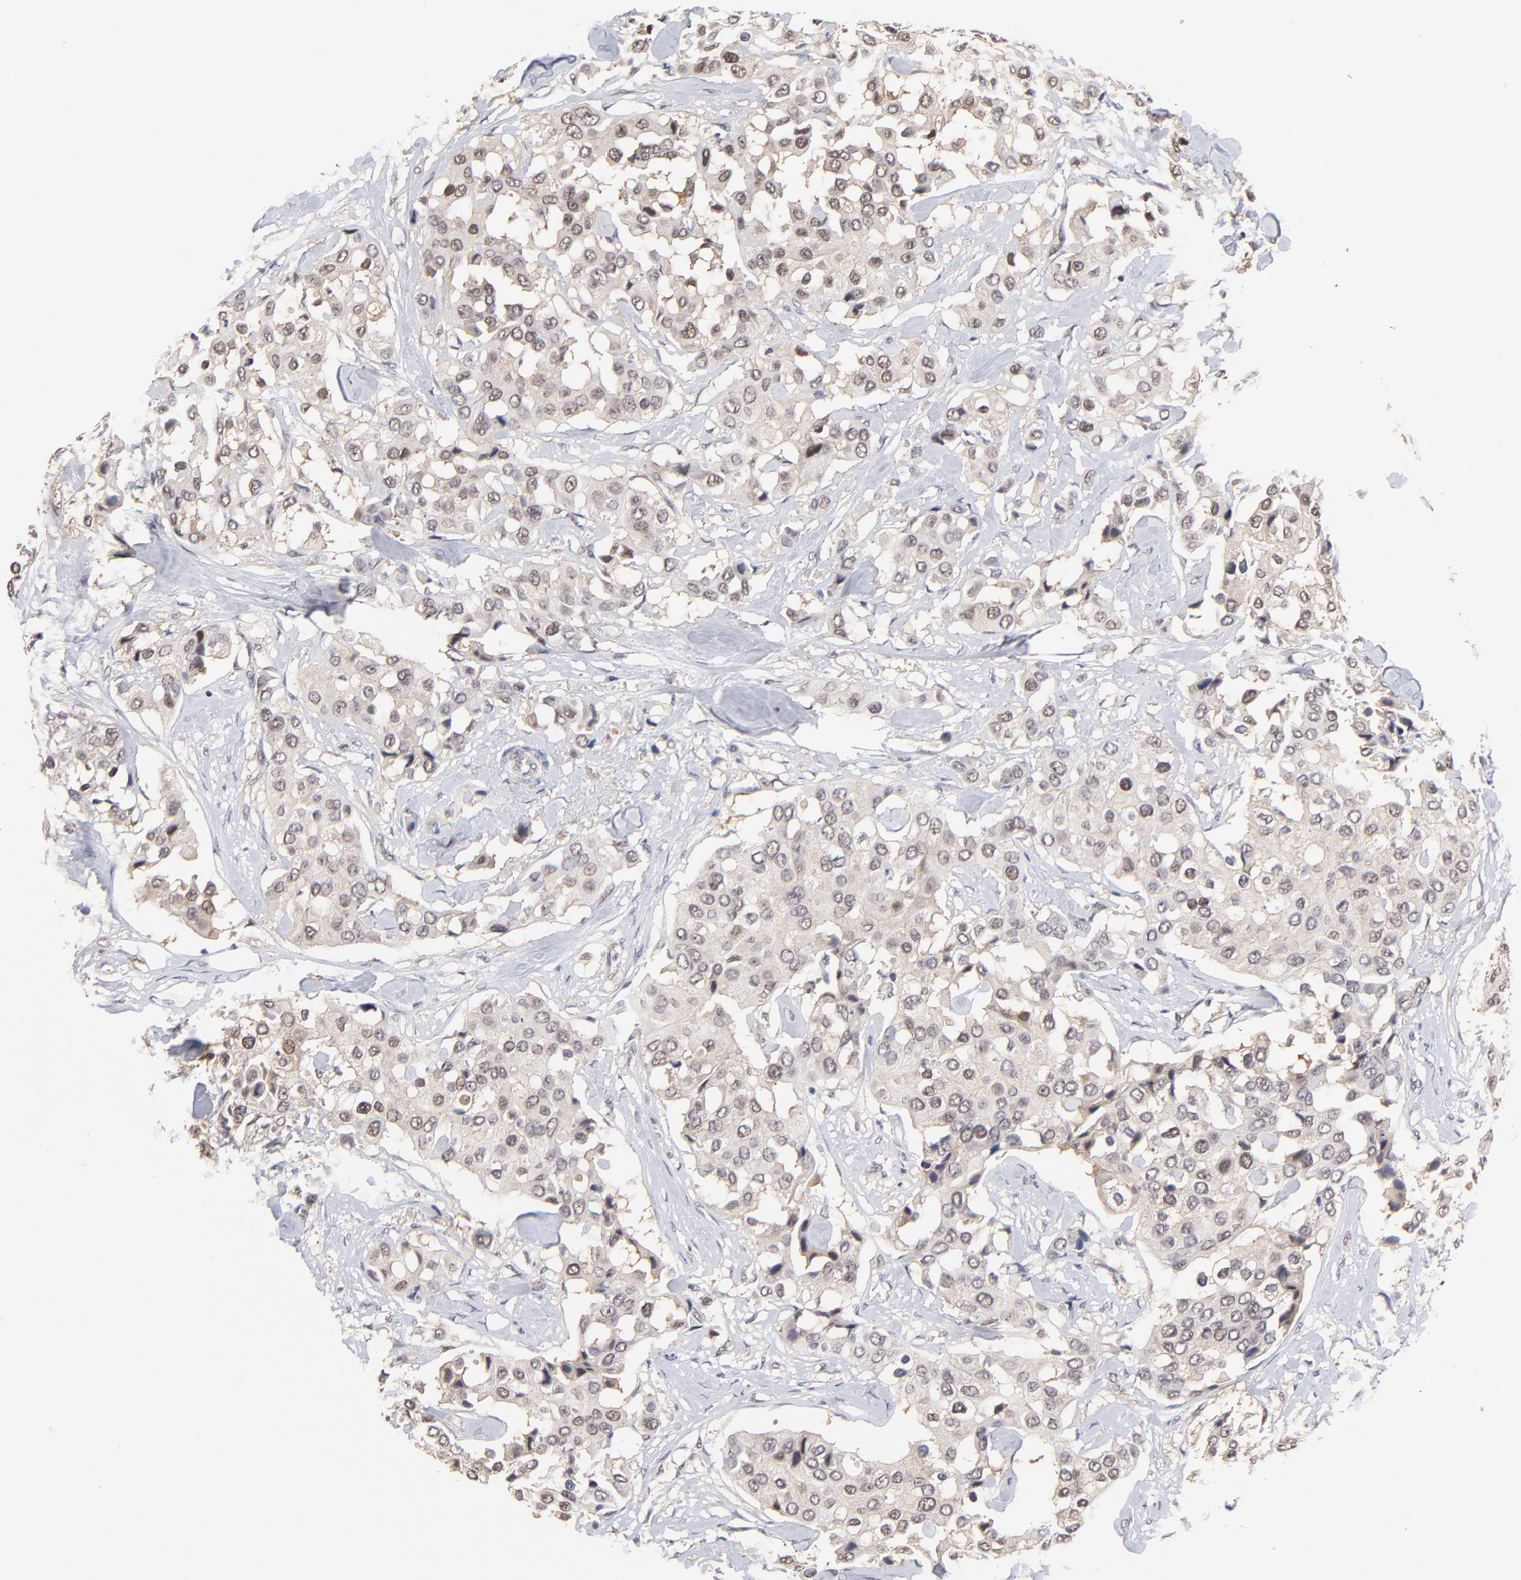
{"staining": {"intensity": "weak", "quantity": "25%-75%", "location": "nuclear"}, "tissue": "breast cancer", "cell_type": "Tumor cells", "image_type": "cancer", "snomed": [{"axis": "morphology", "description": "Duct carcinoma"}, {"axis": "topography", "description": "Breast"}], "caption": "Immunohistochemistry of breast cancer (intraductal carcinoma) shows low levels of weak nuclear expression in about 25%-75% of tumor cells.", "gene": "PSMC4", "patient": {"sex": "female", "age": 80}}